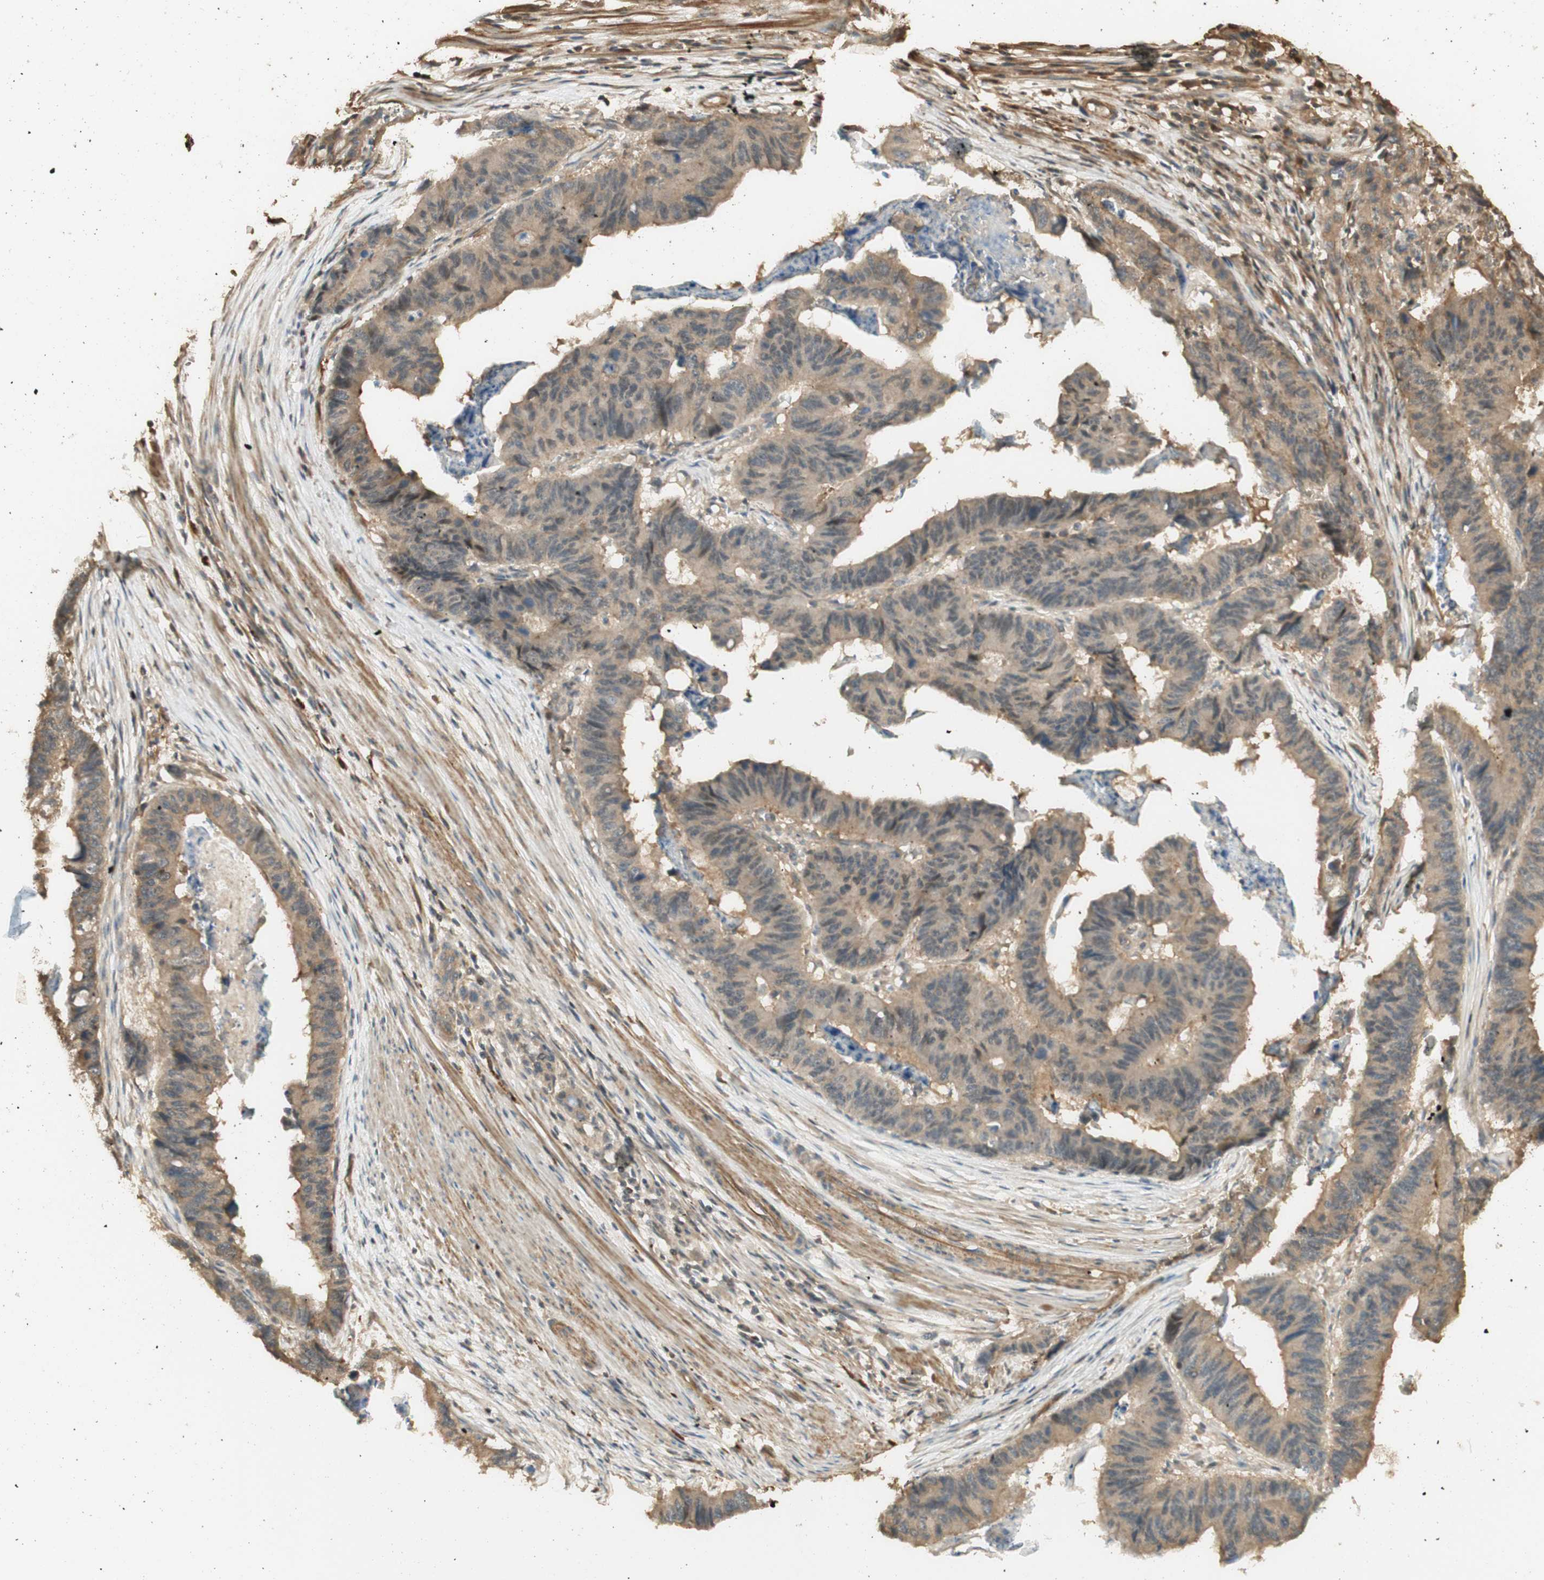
{"staining": {"intensity": "weak", "quantity": ">75%", "location": "cytoplasmic/membranous"}, "tissue": "stomach cancer", "cell_type": "Tumor cells", "image_type": "cancer", "snomed": [{"axis": "morphology", "description": "Adenocarcinoma, NOS"}, {"axis": "topography", "description": "Stomach, lower"}], "caption": "Weak cytoplasmic/membranous expression for a protein is present in approximately >75% of tumor cells of adenocarcinoma (stomach) using IHC.", "gene": "AGER", "patient": {"sex": "male", "age": 77}}